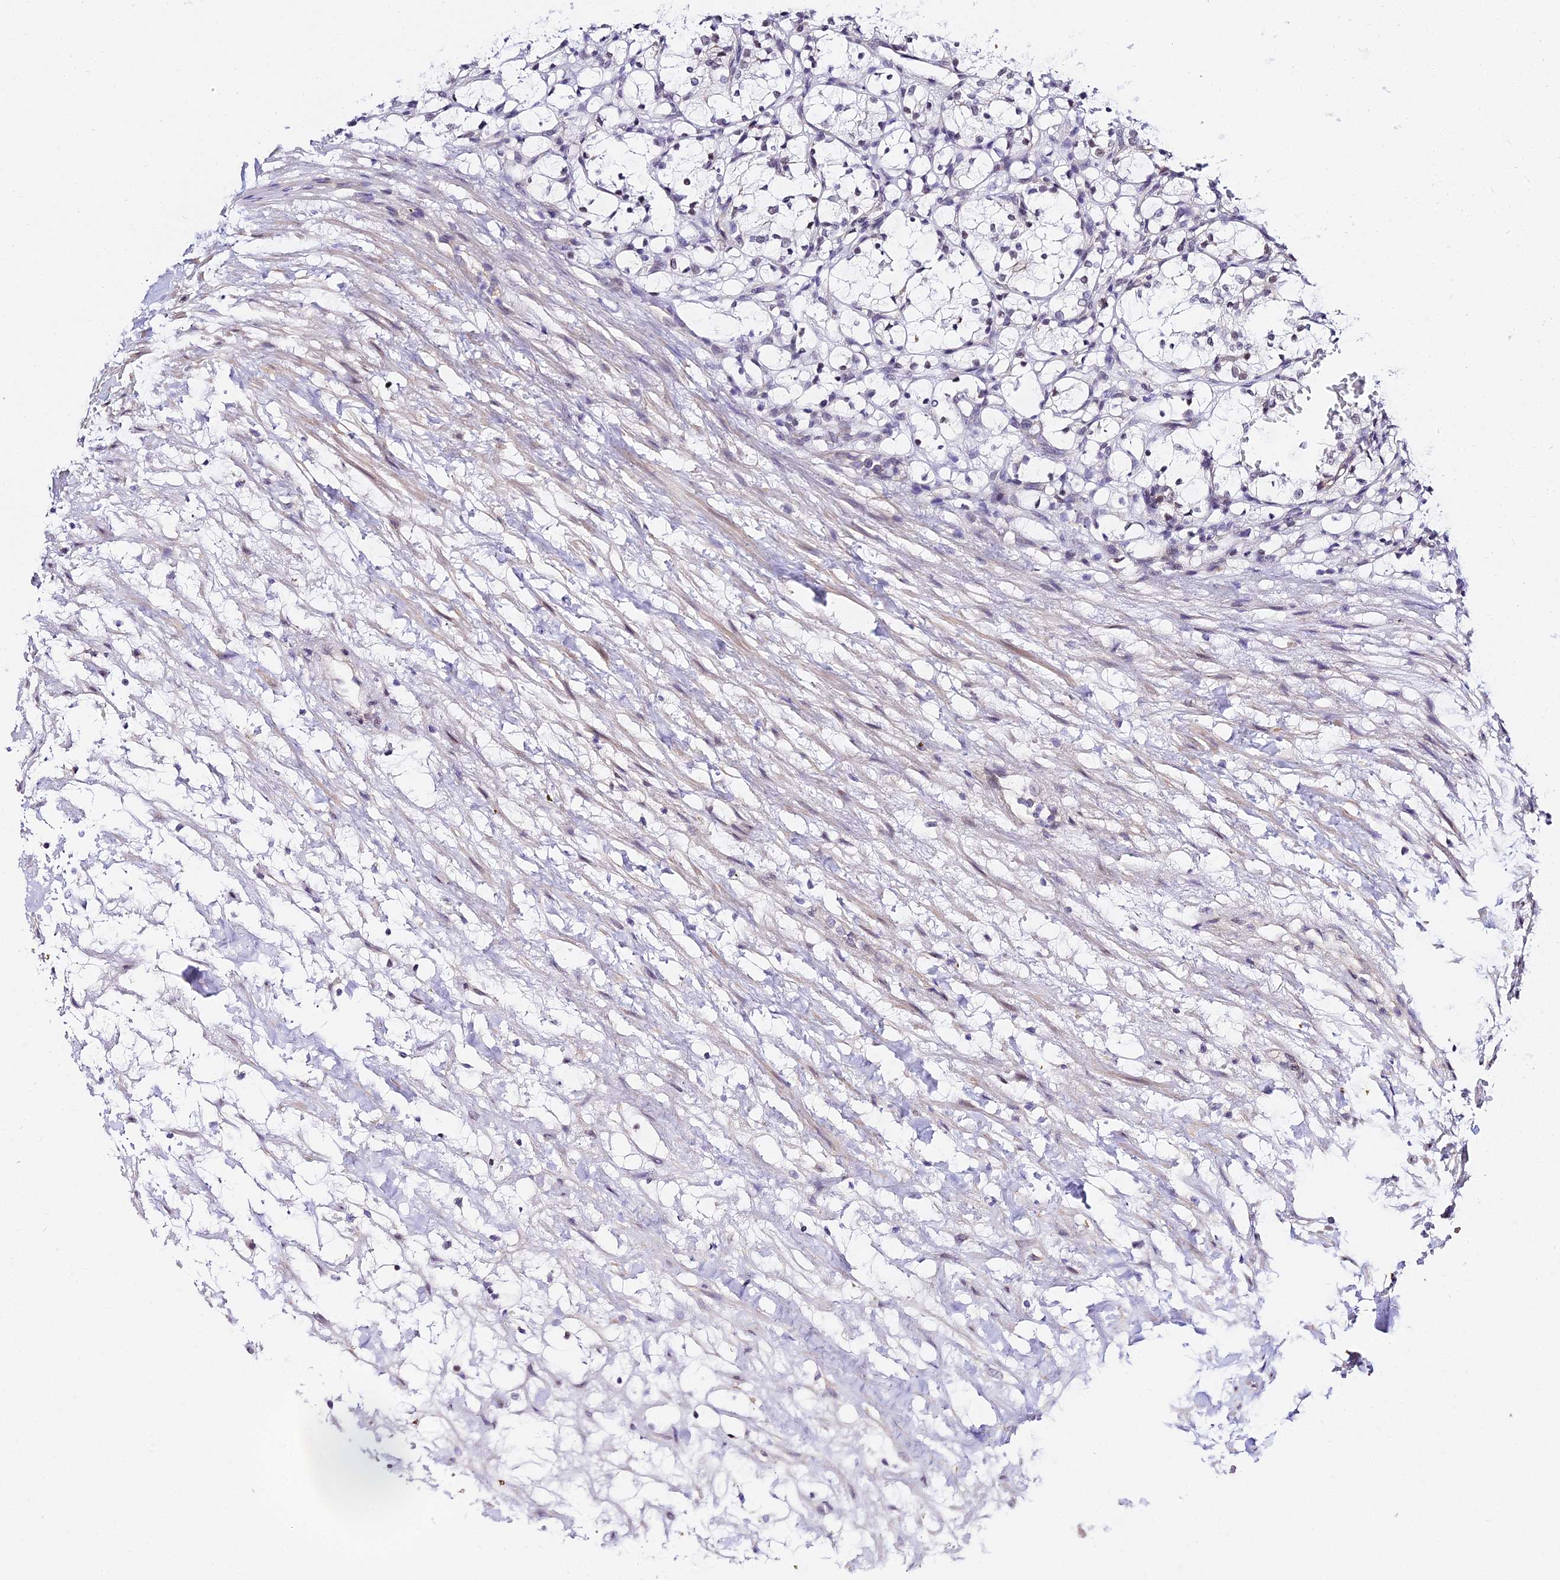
{"staining": {"intensity": "negative", "quantity": "none", "location": "none"}, "tissue": "renal cancer", "cell_type": "Tumor cells", "image_type": "cancer", "snomed": [{"axis": "morphology", "description": "Adenocarcinoma, NOS"}, {"axis": "topography", "description": "Kidney"}], "caption": "DAB (3,3'-diaminobenzidine) immunohistochemical staining of adenocarcinoma (renal) shows no significant staining in tumor cells.", "gene": "ZNF628", "patient": {"sex": "female", "age": 69}}